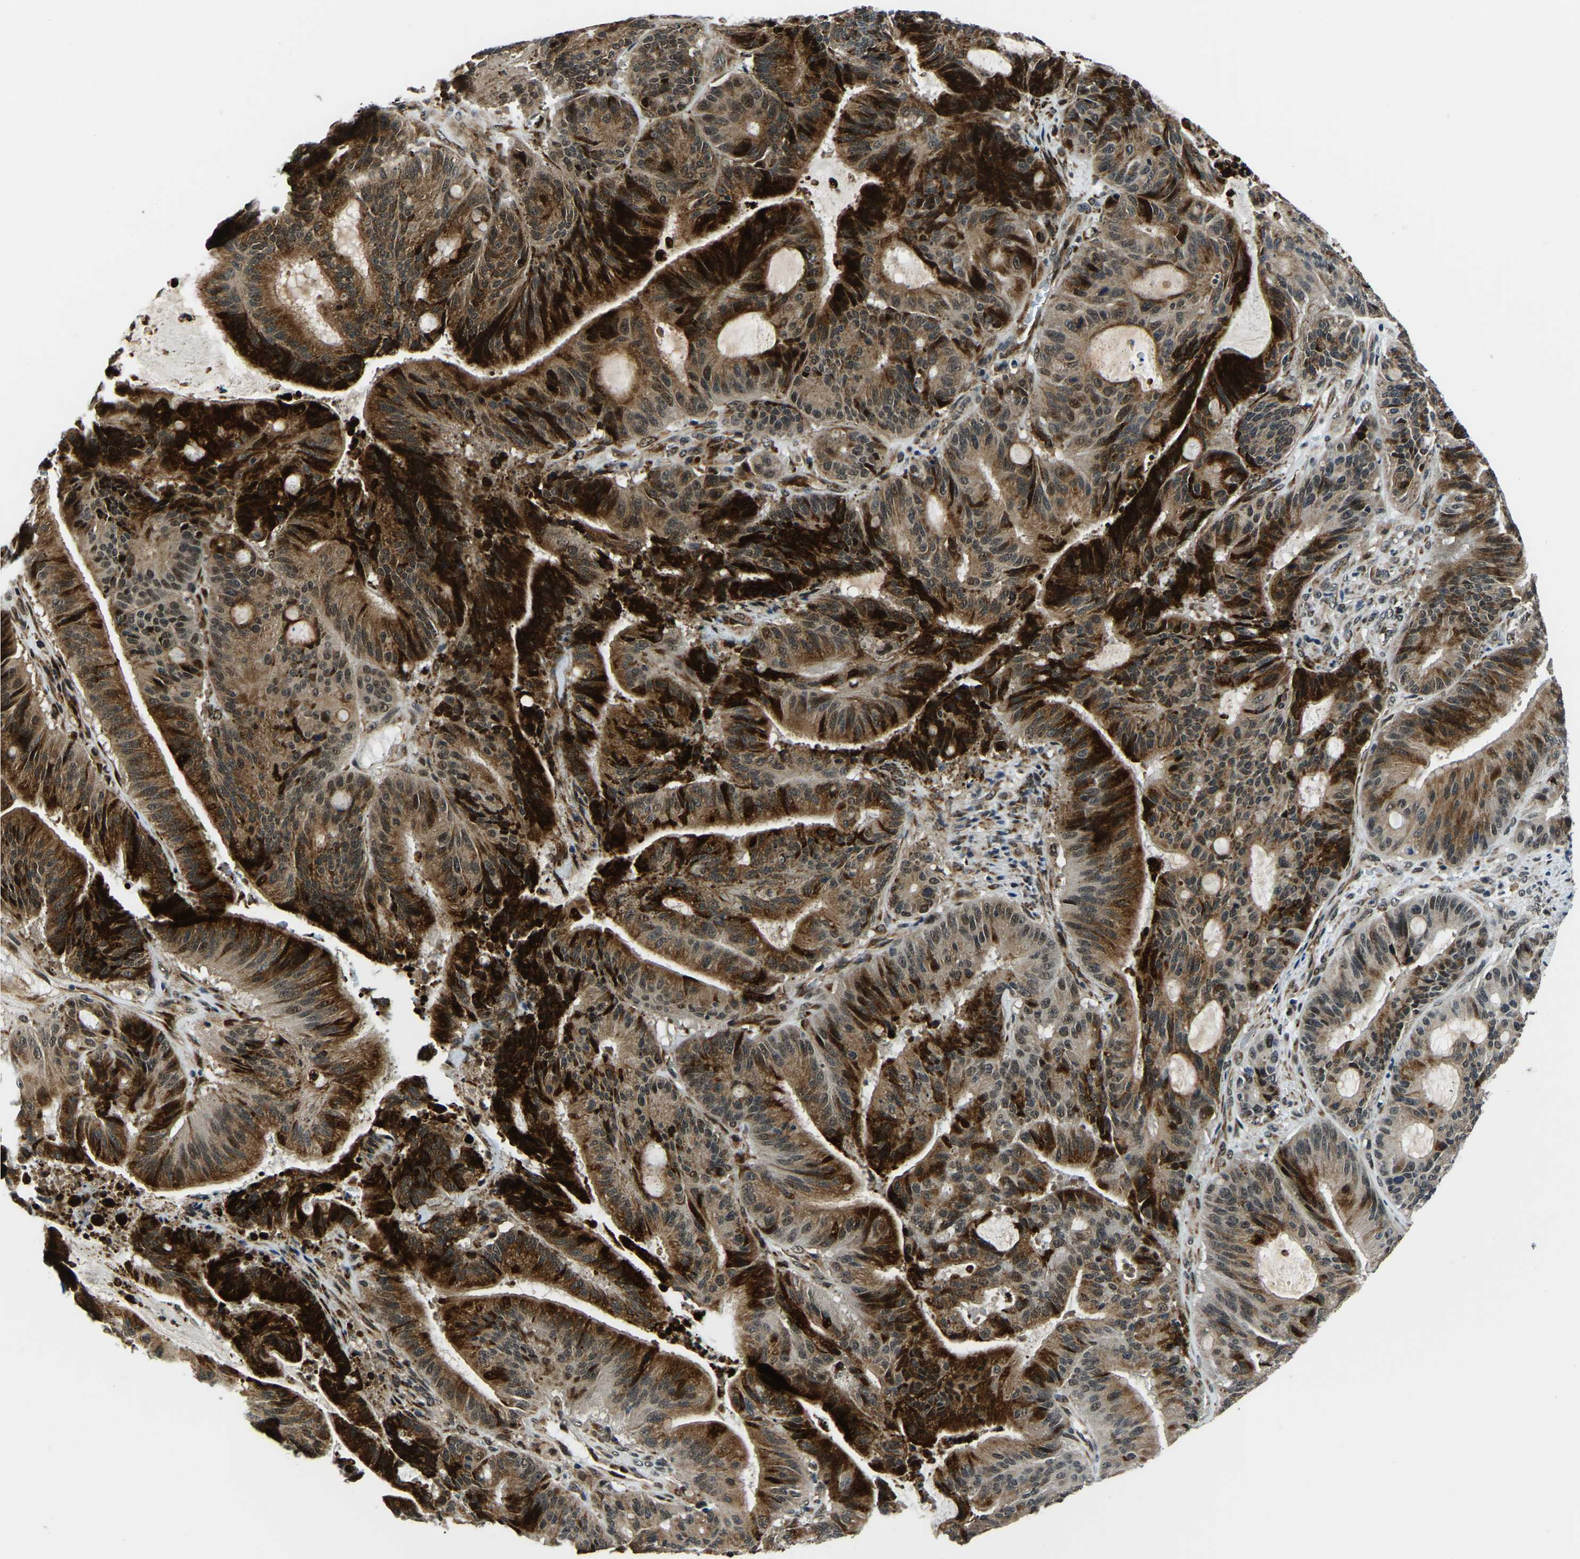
{"staining": {"intensity": "strong", "quantity": ">75%", "location": "cytoplasmic/membranous,nuclear"}, "tissue": "liver cancer", "cell_type": "Tumor cells", "image_type": "cancer", "snomed": [{"axis": "morphology", "description": "Normal tissue, NOS"}, {"axis": "morphology", "description": "Cholangiocarcinoma"}, {"axis": "topography", "description": "Liver"}, {"axis": "topography", "description": "Peripheral nerve tissue"}], "caption": "Immunohistochemical staining of human liver cancer (cholangiocarcinoma) exhibits strong cytoplasmic/membranous and nuclear protein staining in about >75% of tumor cells.", "gene": "ING2", "patient": {"sex": "female", "age": 73}}